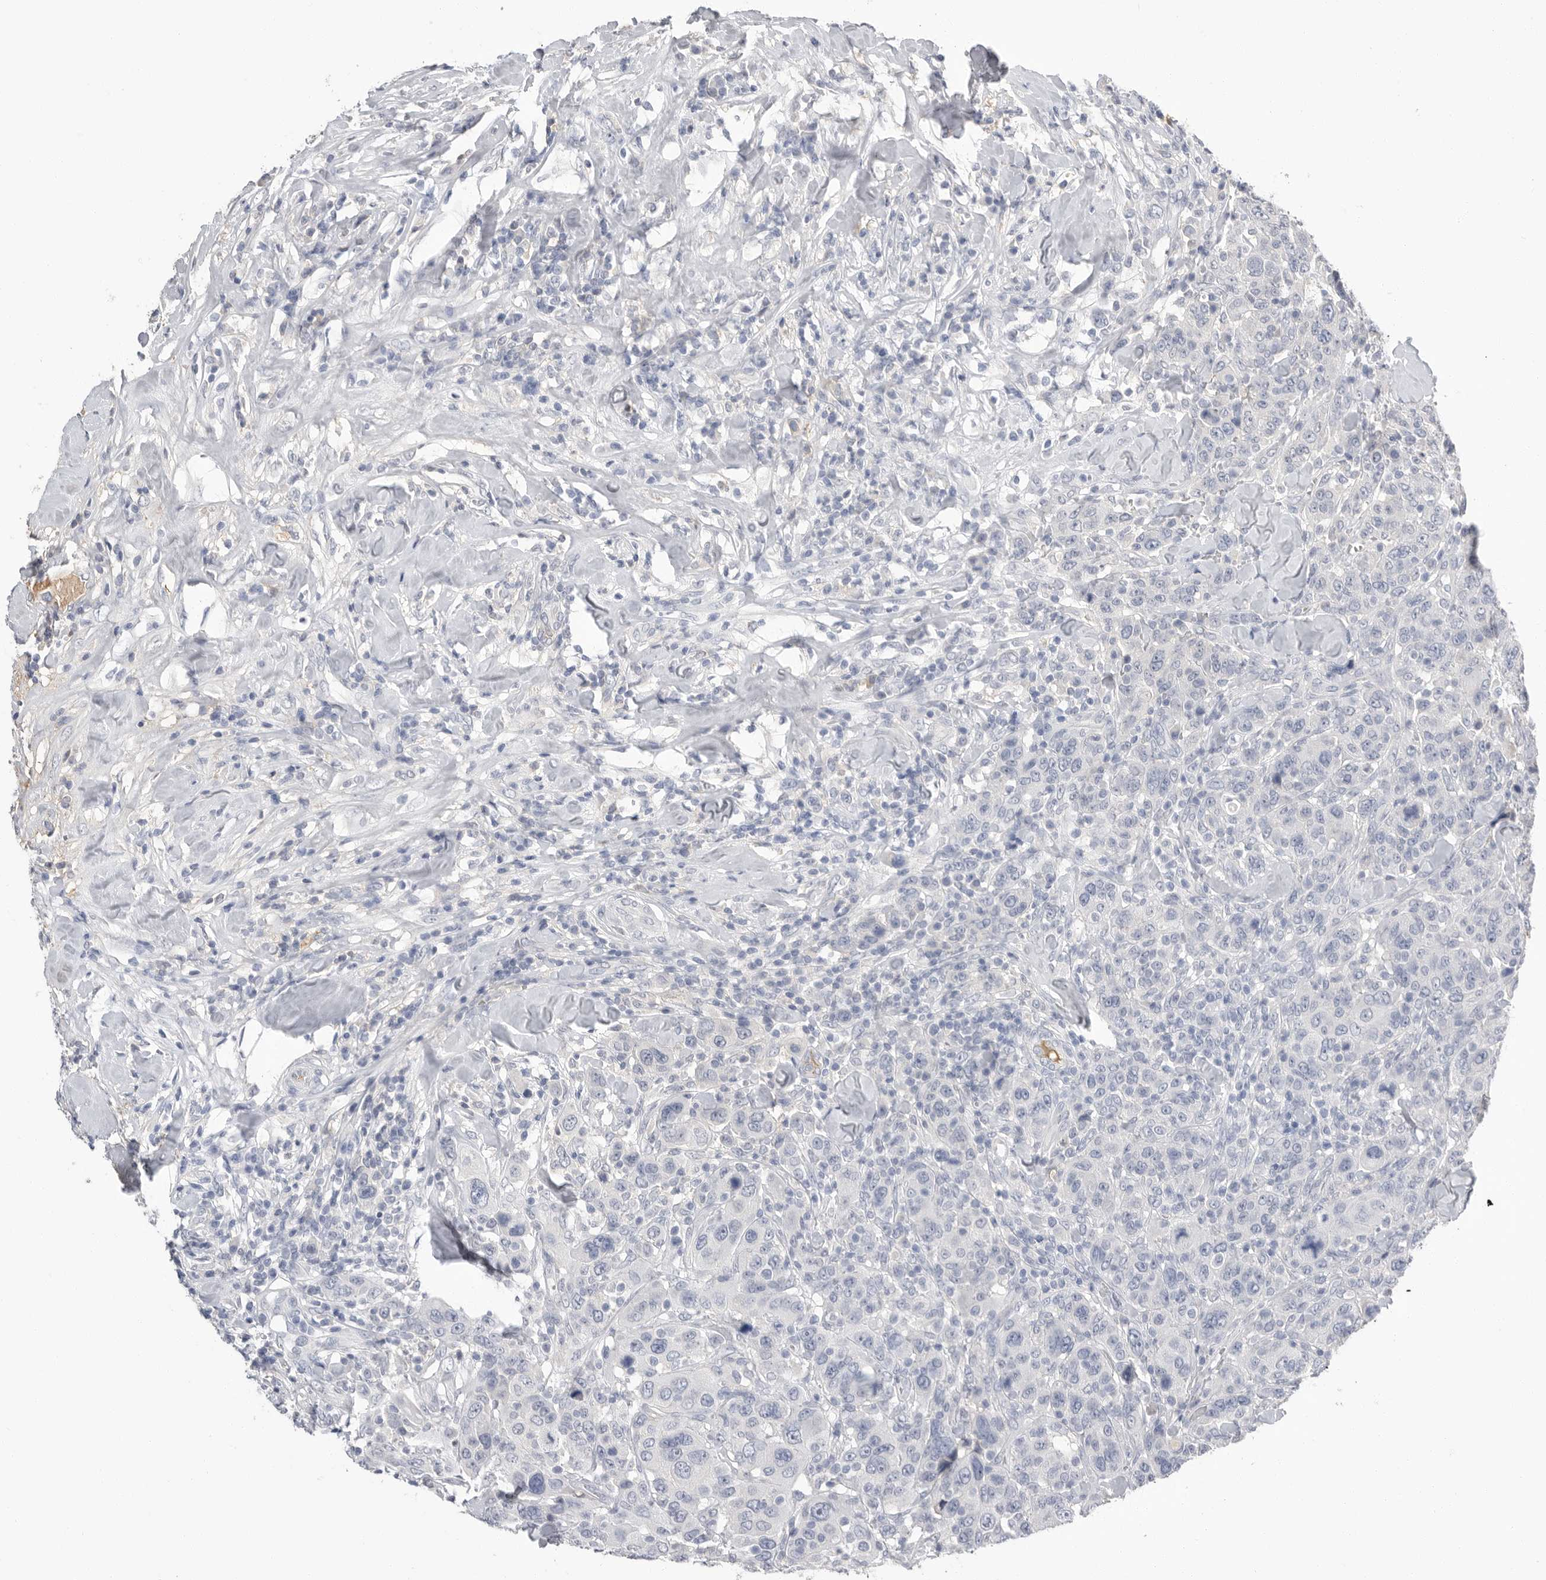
{"staining": {"intensity": "negative", "quantity": "none", "location": "none"}, "tissue": "breast cancer", "cell_type": "Tumor cells", "image_type": "cancer", "snomed": [{"axis": "morphology", "description": "Duct carcinoma"}, {"axis": "topography", "description": "Breast"}], "caption": "IHC micrograph of human breast cancer stained for a protein (brown), which displays no expression in tumor cells. (IHC, brightfield microscopy, high magnification).", "gene": "APOA2", "patient": {"sex": "female", "age": 37}}